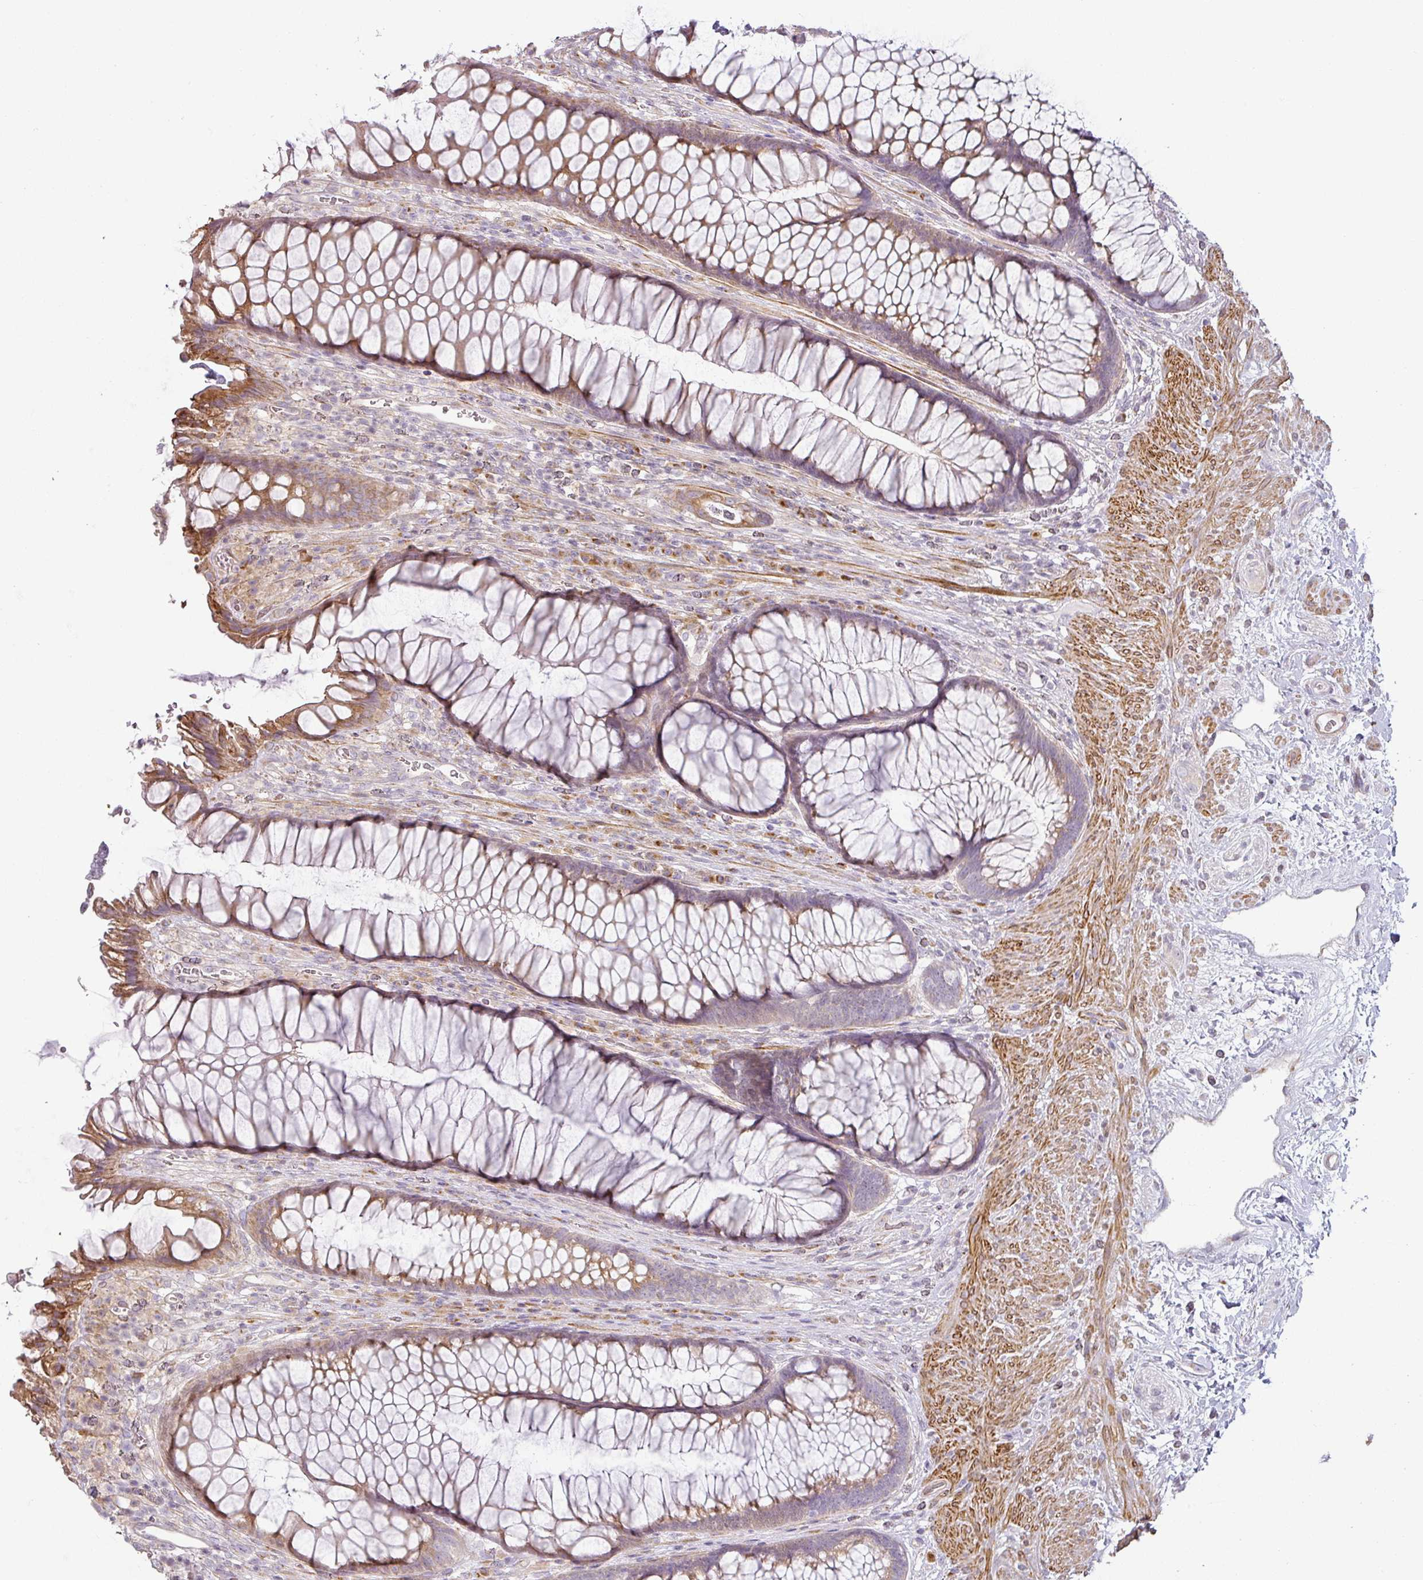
{"staining": {"intensity": "moderate", "quantity": "25%-75%", "location": "cytoplasmic/membranous"}, "tissue": "rectum", "cell_type": "Glandular cells", "image_type": "normal", "snomed": [{"axis": "morphology", "description": "Normal tissue, NOS"}, {"axis": "topography", "description": "Smooth muscle"}, {"axis": "topography", "description": "Rectum"}], "caption": "Protein analysis of benign rectum displays moderate cytoplasmic/membranous positivity in approximately 25%-75% of glandular cells.", "gene": "CCDC144A", "patient": {"sex": "male", "age": 53}}